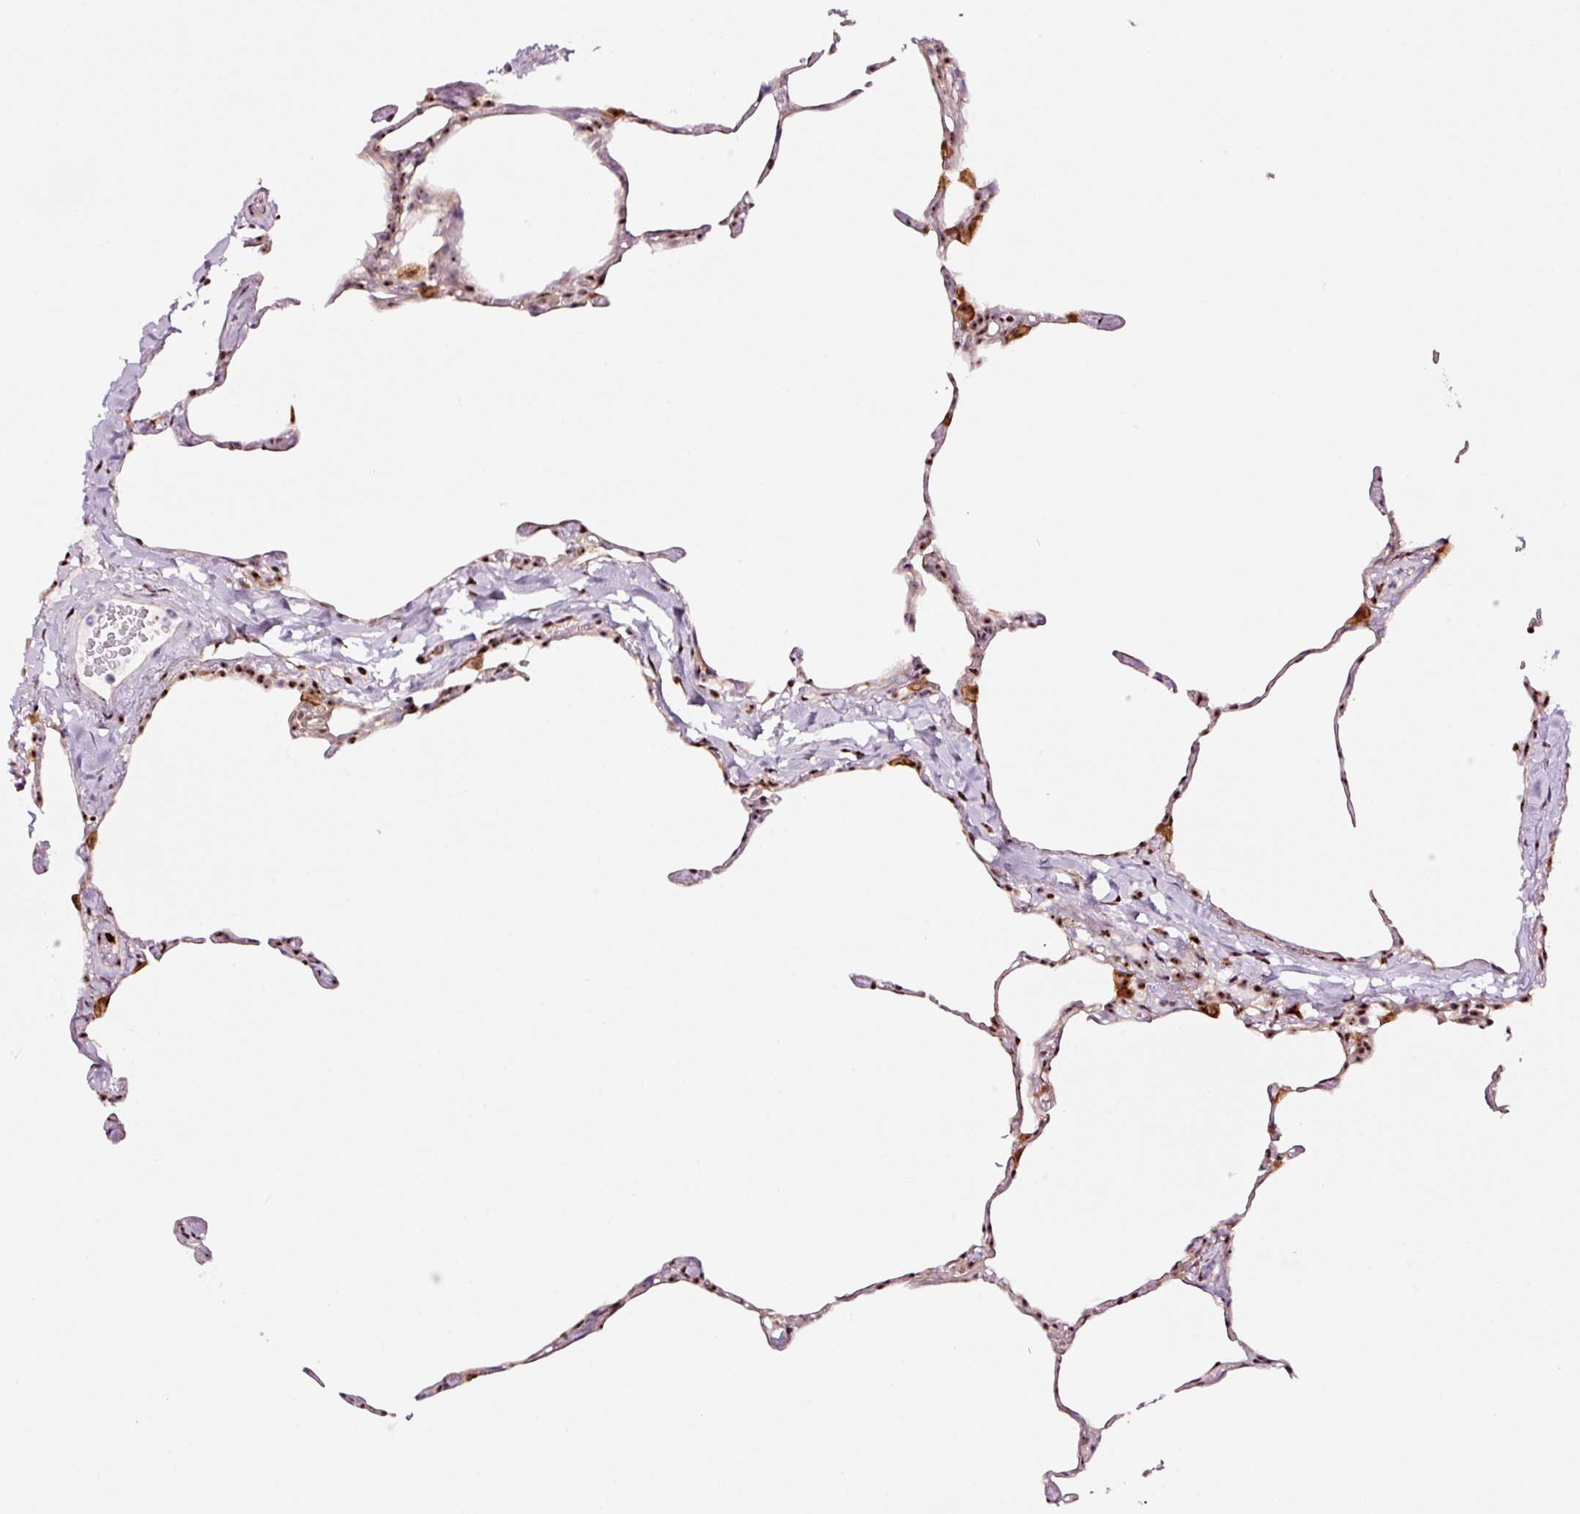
{"staining": {"intensity": "strong", "quantity": "25%-75%", "location": "nuclear"}, "tissue": "lung", "cell_type": "Alveolar cells", "image_type": "normal", "snomed": [{"axis": "morphology", "description": "Normal tissue, NOS"}, {"axis": "topography", "description": "Lung"}], "caption": "Immunohistochemical staining of benign human lung shows 25%-75% levels of strong nuclear protein expression in about 25%-75% of alveolar cells. The protein is shown in brown color, while the nuclei are stained blue.", "gene": "GNL3", "patient": {"sex": "male", "age": 65}}